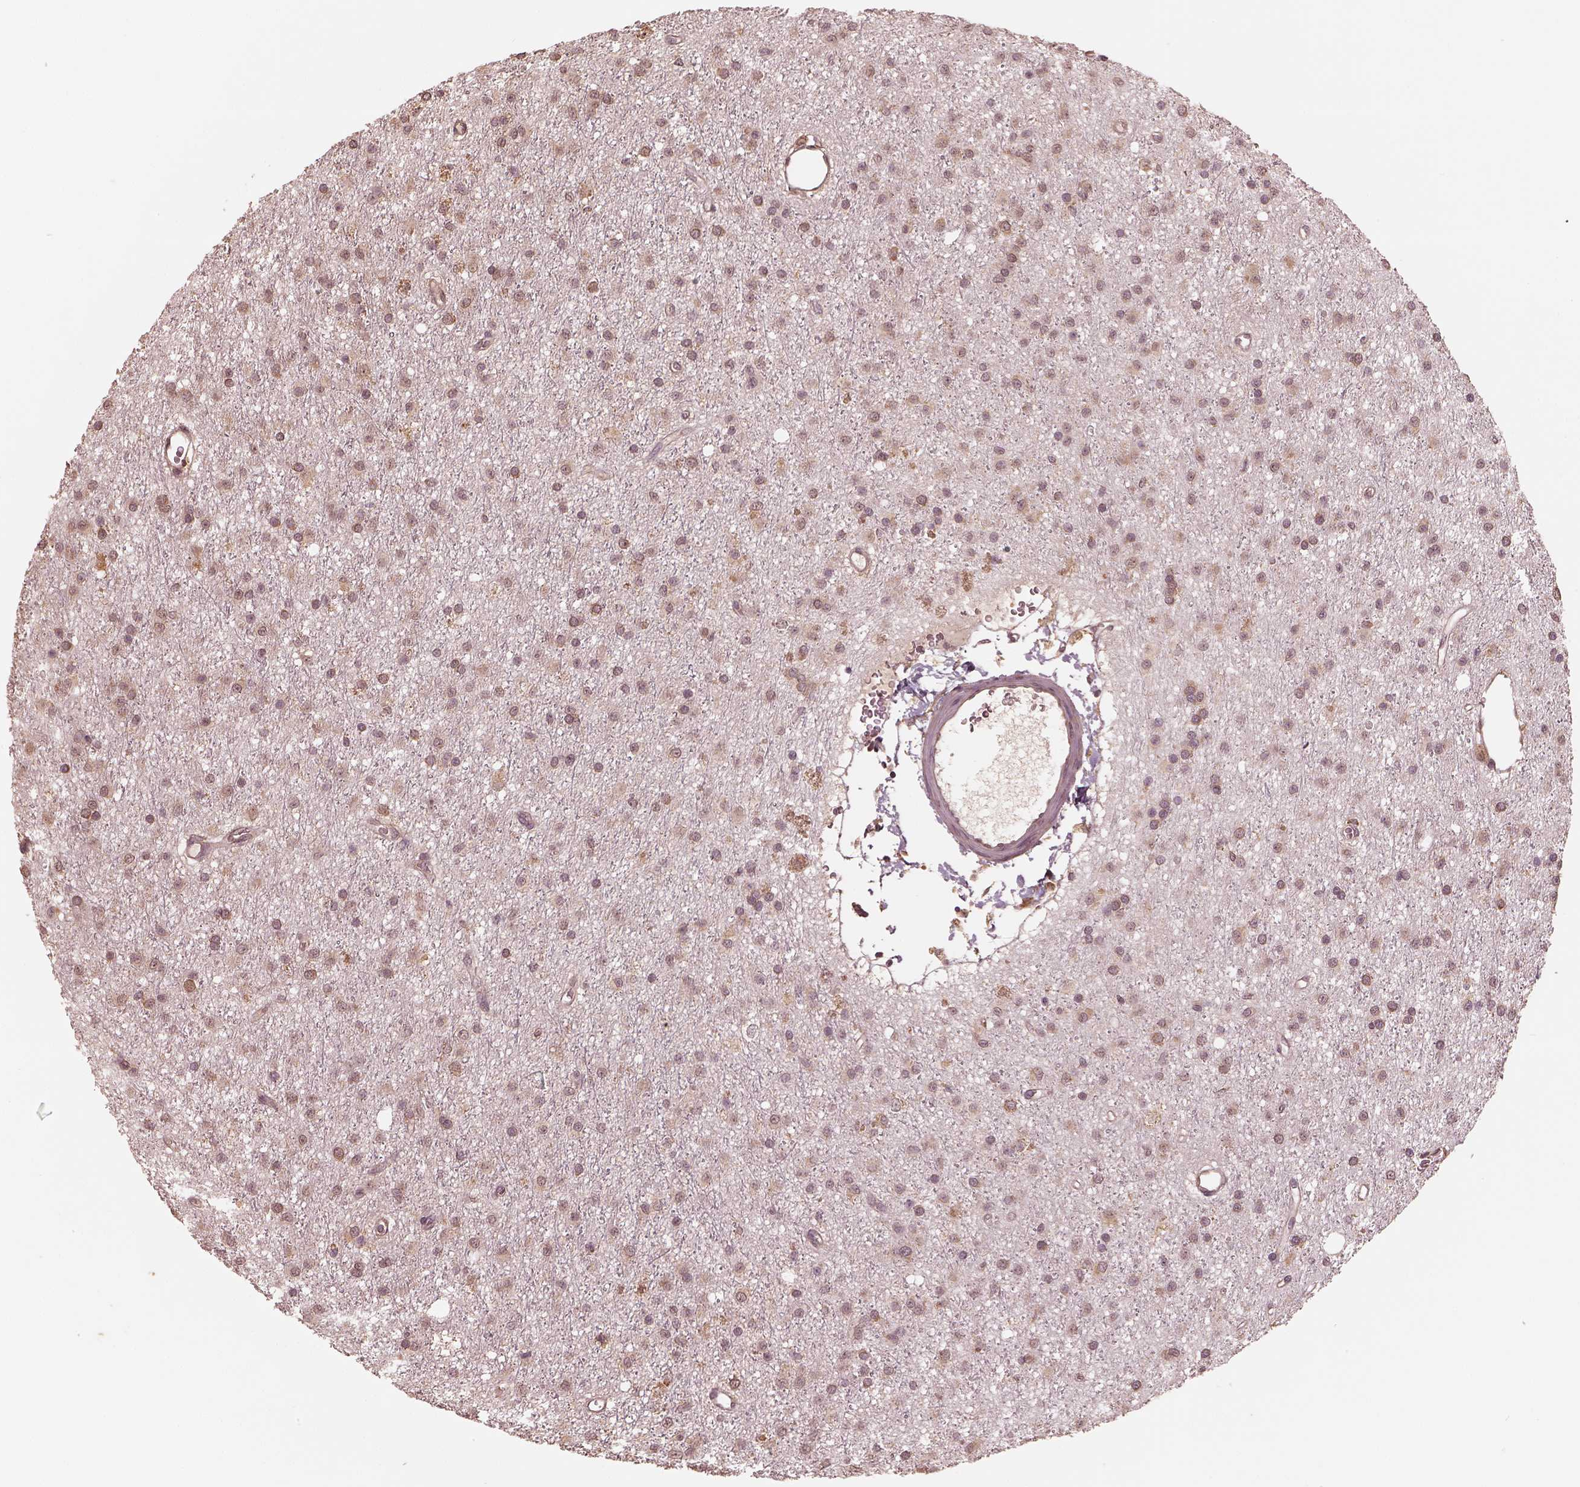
{"staining": {"intensity": "moderate", "quantity": ">75%", "location": "cytoplasmic/membranous"}, "tissue": "glioma", "cell_type": "Tumor cells", "image_type": "cancer", "snomed": [{"axis": "morphology", "description": "Glioma, malignant, Low grade"}, {"axis": "topography", "description": "Brain"}], "caption": "This micrograph demonstrates immunohistochemistry staining of human glioma, with medium moderate cytoplasmic/membranous staining in about >75% of tumor cells.", "gene": "RPS5", "patient": {"sex": "male", "age": 27}}